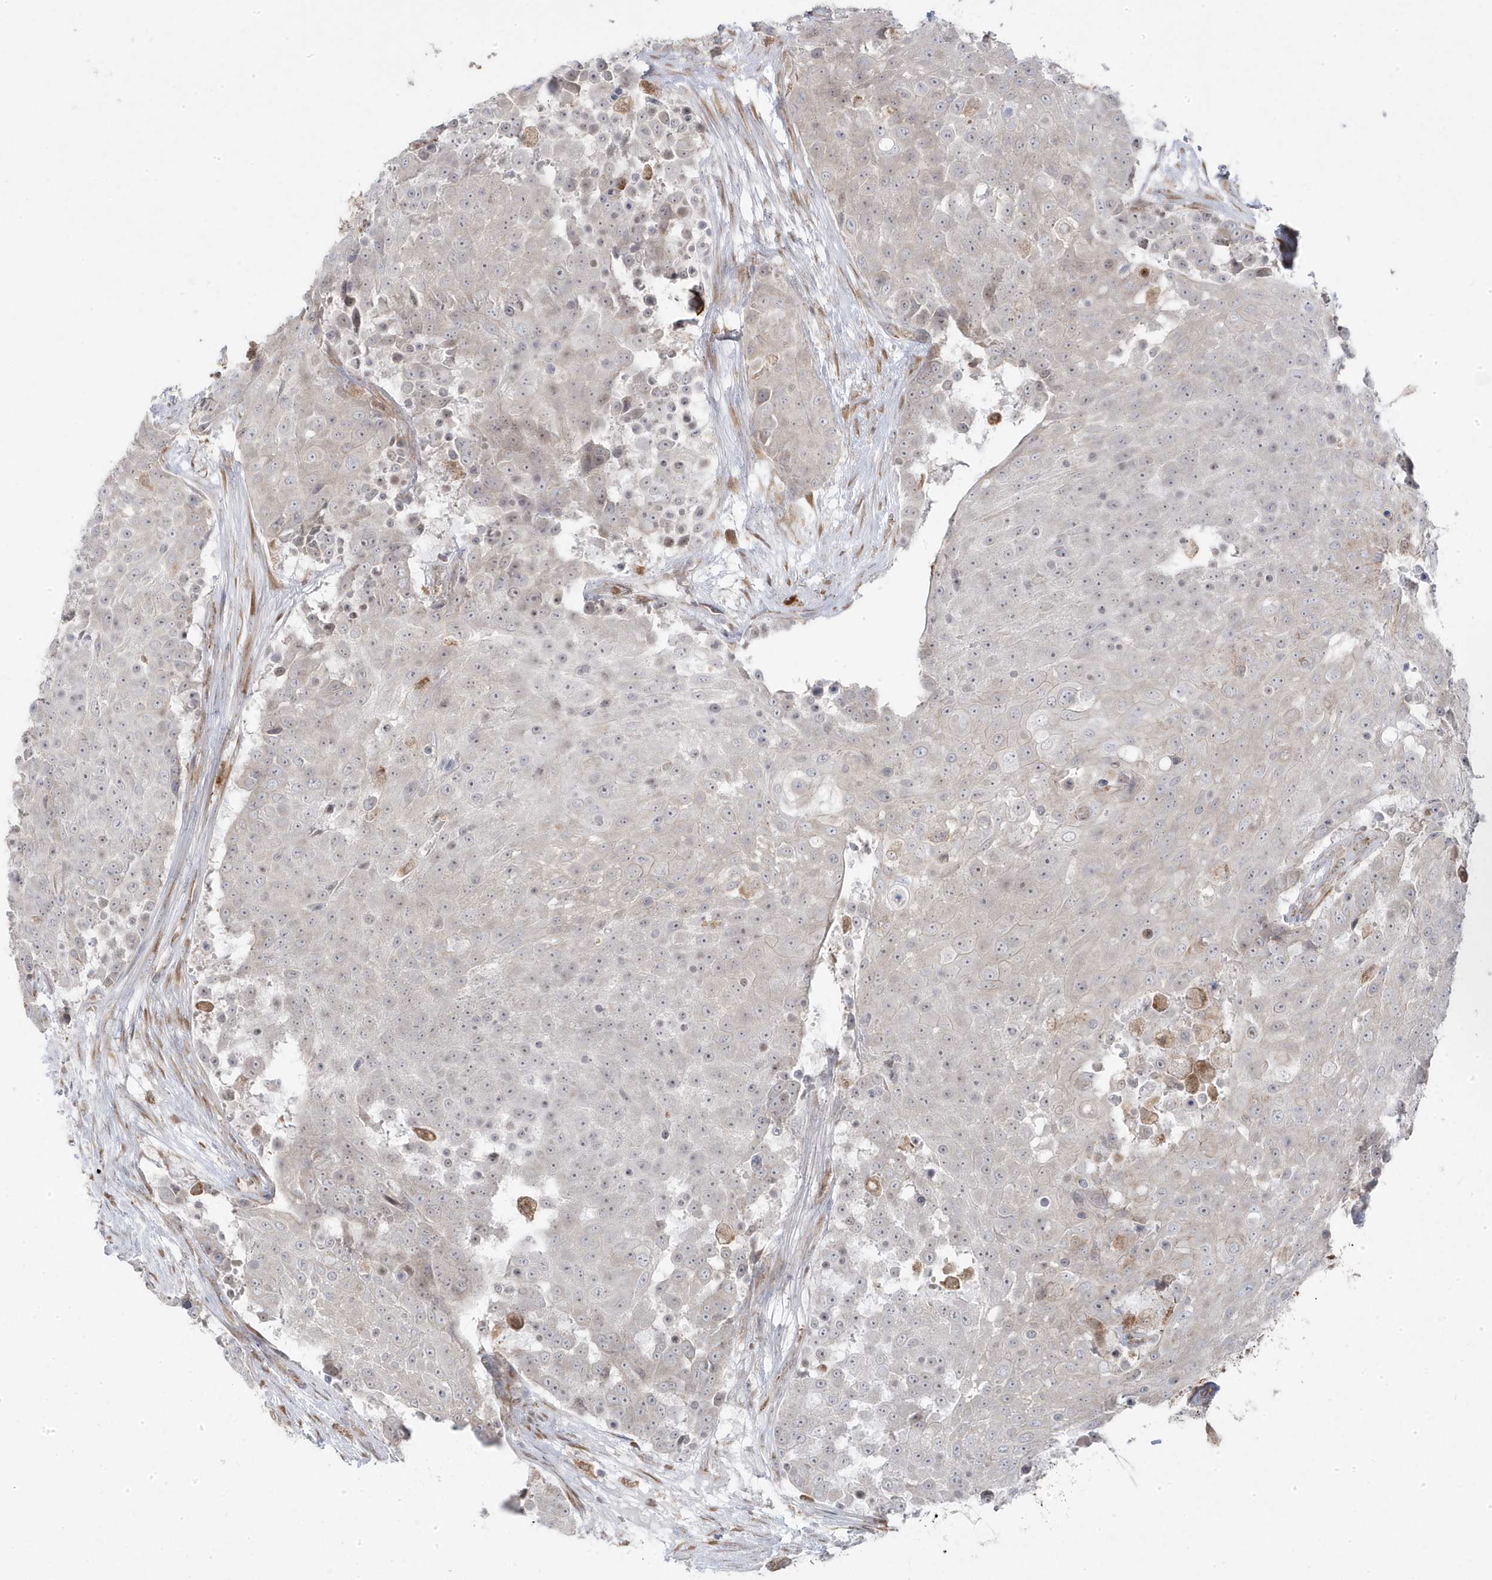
{"staining": {"intensity": "negative", "quantity": "none", "location": "none"}, "tissue": "urothelial cancer", "cell_type": "Tumor cells", "image_type": "cancer", "snomed": [{"axis": "morphology", "description": "Urothelial carcinoma, High grade"}, {"axis": "topography", "description": "Urinary bladder"}], "caption": "High magnification brightfield microscopy of high-grade urothelial carcinoma stained with DAB (3,3'-diaminobenzidine) (brown) and counterstained with hematoxylin (blue): tumor cells show no significant expression. (Immunohistochemistry (ihc), brightfield microscopy, high magnification).", "gene": "ZNF654", "patient": {"sex": "female", "age": 63}}